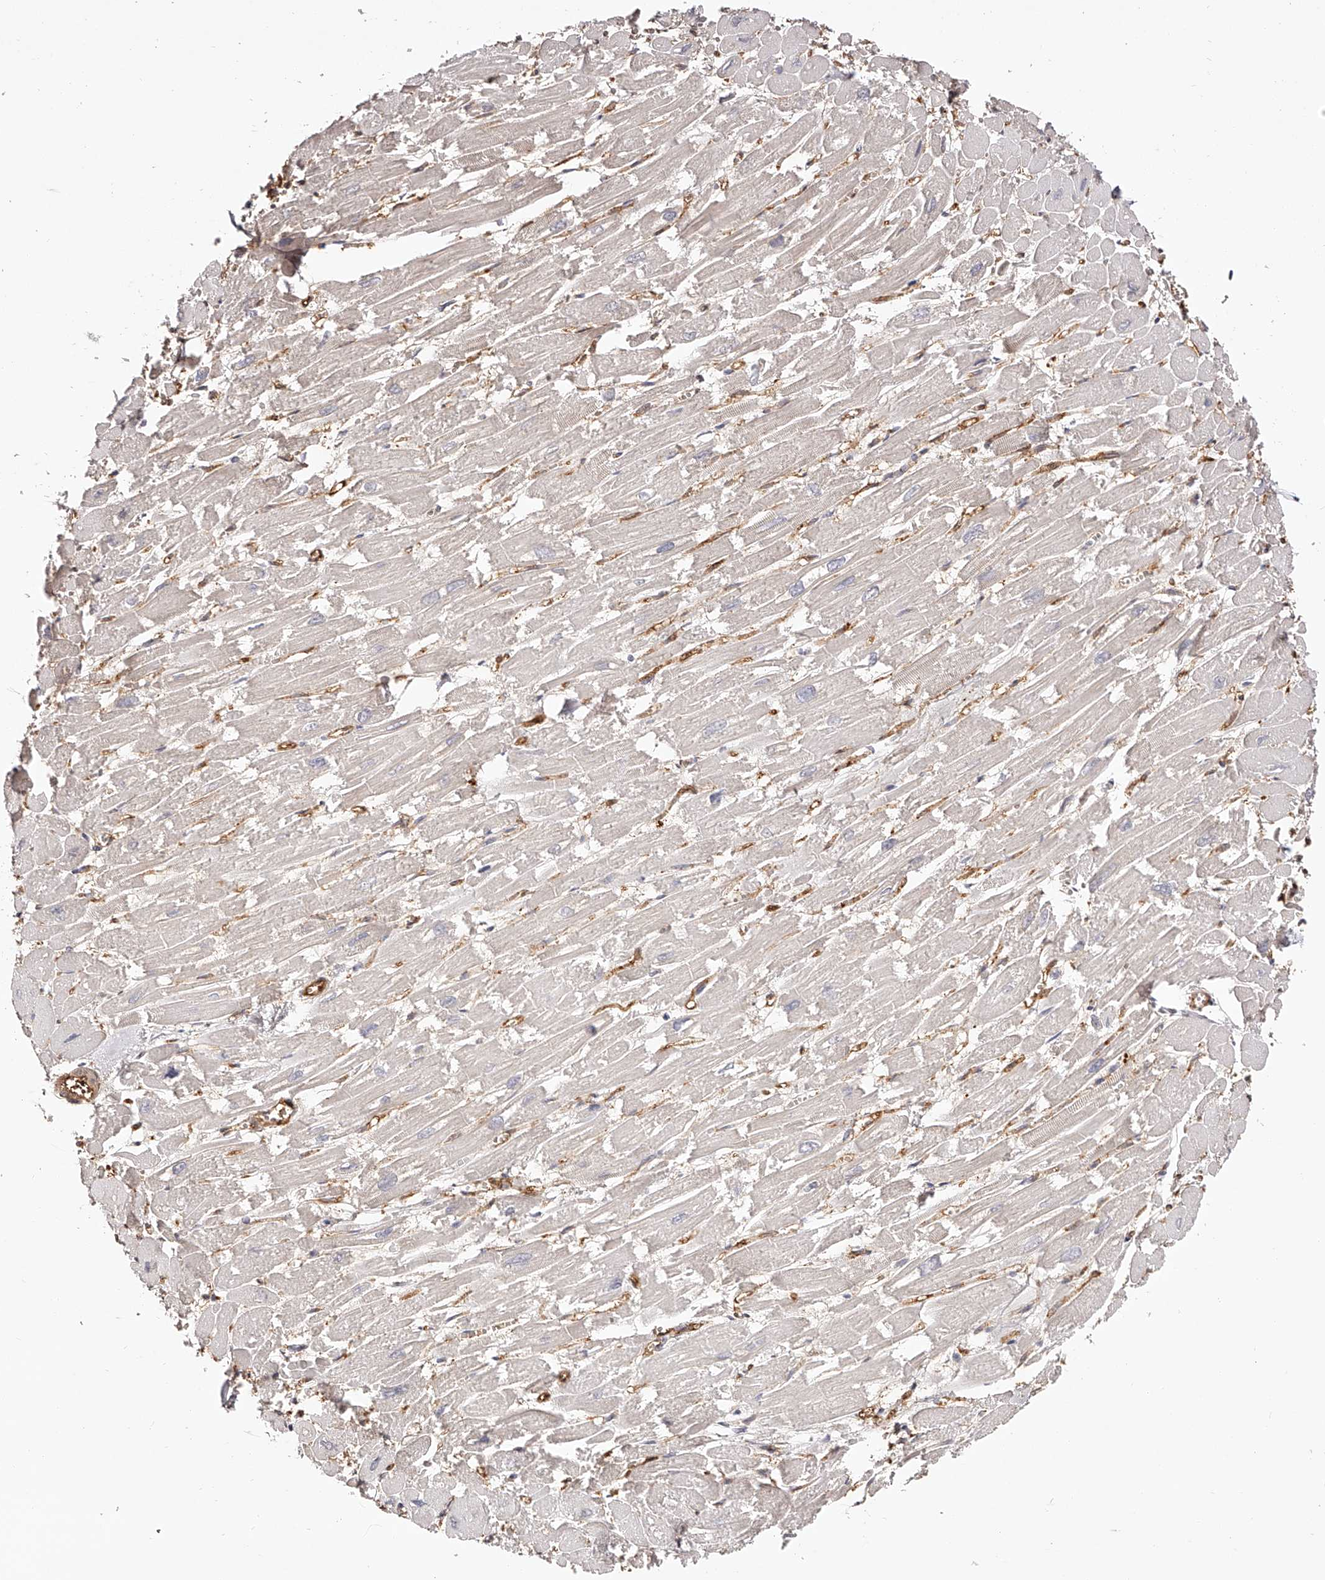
{"staining": {"intensity": "negative", "quantity": "none", "location": "none"}, "tissue": "heart muscle", "cell_type": "Cardiomyocytes", "image_type": "normal", "snomed": [{"axis": "morphology", "description": "Normal tissue, NOS"}, {"axis": "topography", "description": "Heart"}], "caption": "Heart muscle was stained to show a protein in brown. There is no significant staining in cardiomyocytes. Nuclei are stained in blue.", "gene": "LAP3", "patient": {"sex": "male", "age": 54}}